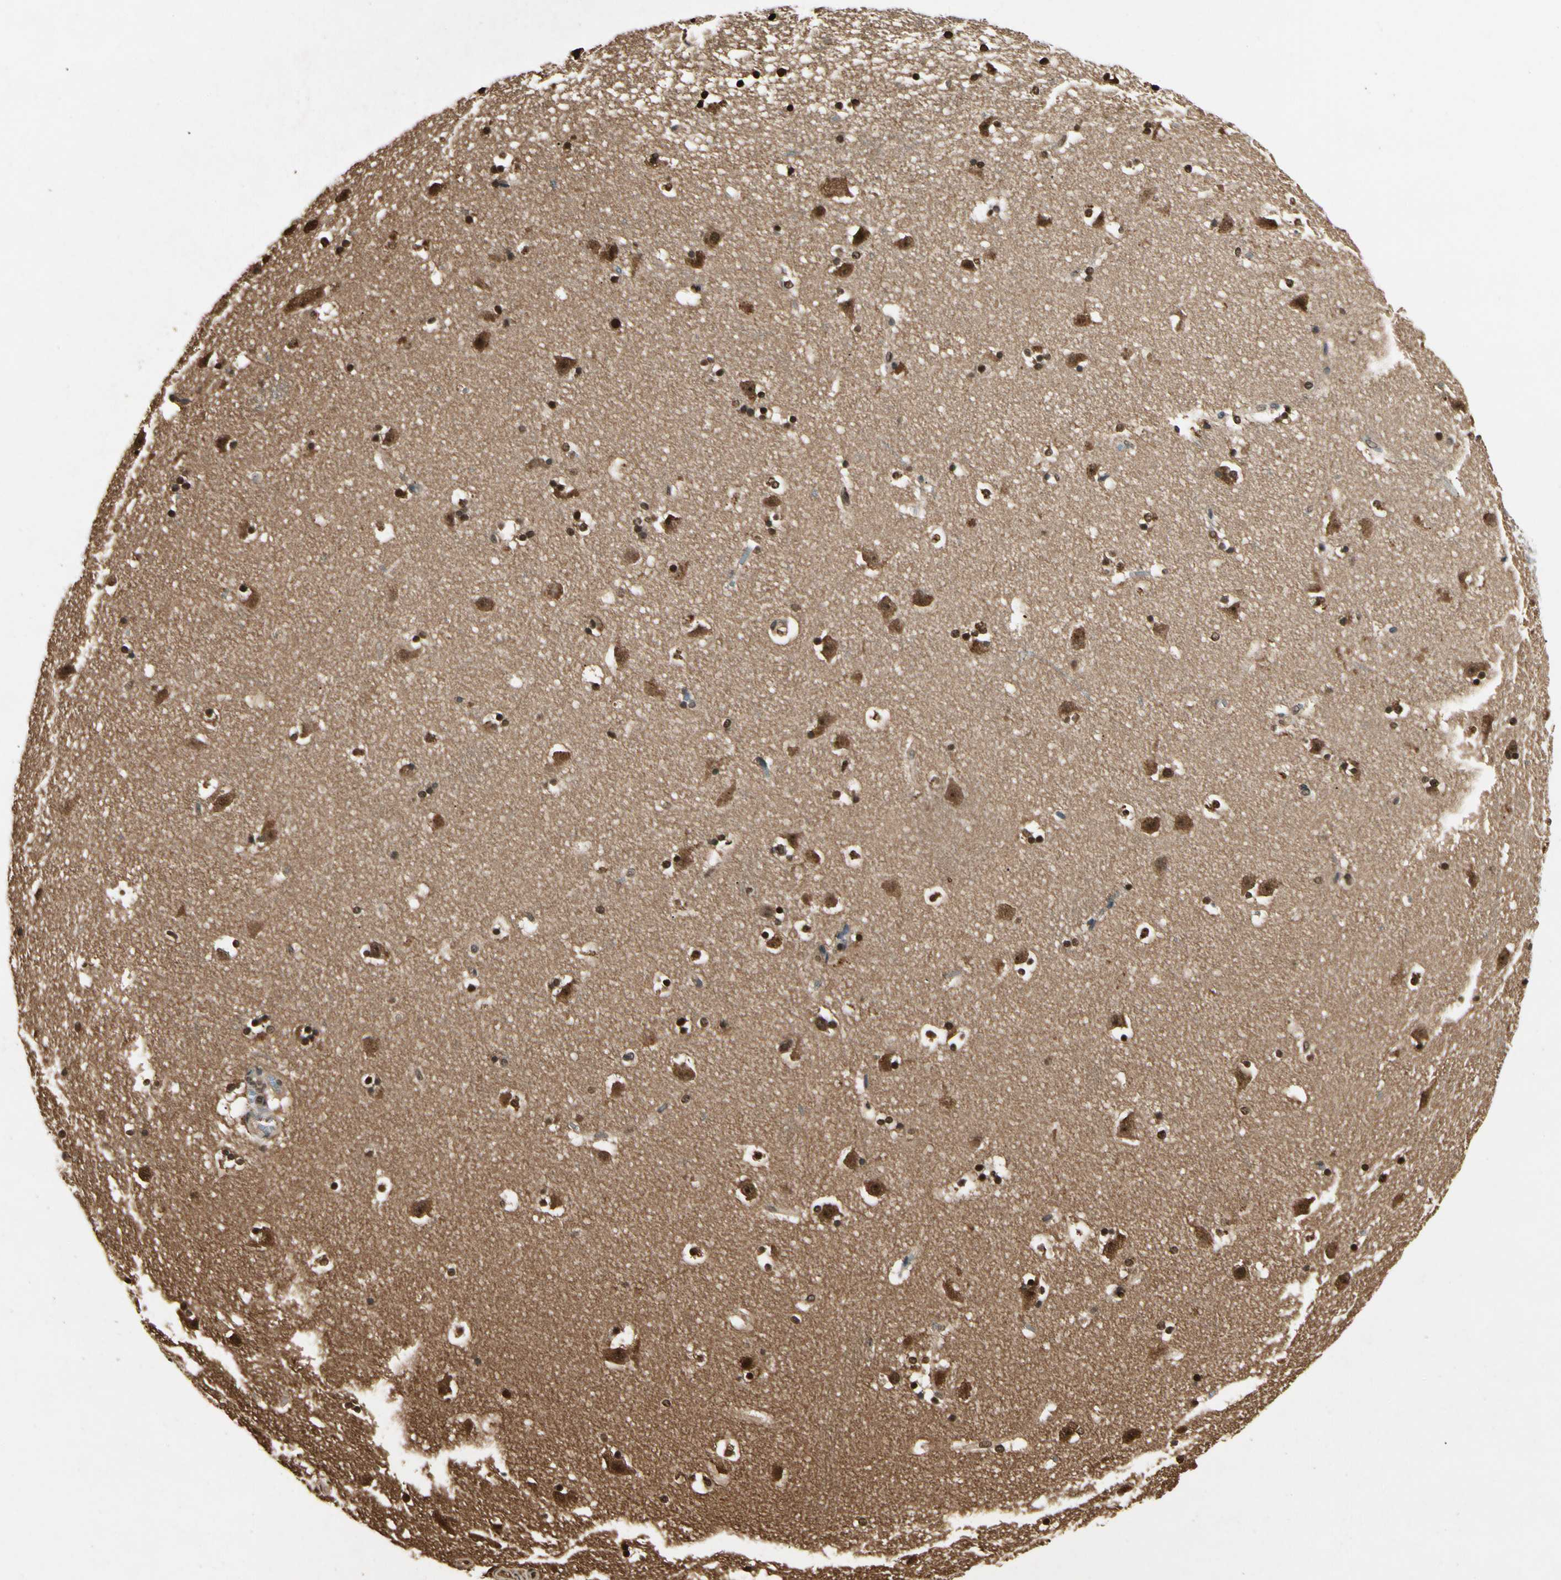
{"staining": {"intensity": "strong", "quantity": "25%-75%", "location": "cytoplasmic/membranous"}, "tissue": "caudate", "cell_type": "Glial cells", "image_type": "normal", "snomed": [{"axis": "morphology", "description": "Normal tissue, NOS"}, {"axis": "topography", "description": "Lateral ventricle wall"}], "caption": "Protein expression analysis of benign caudate exhibits strong cytoplasmic/membranous expression in about 25%-75% of glial cells.", "gene": "YWHAB", "patient": {"sex": "male", "age": 45}}